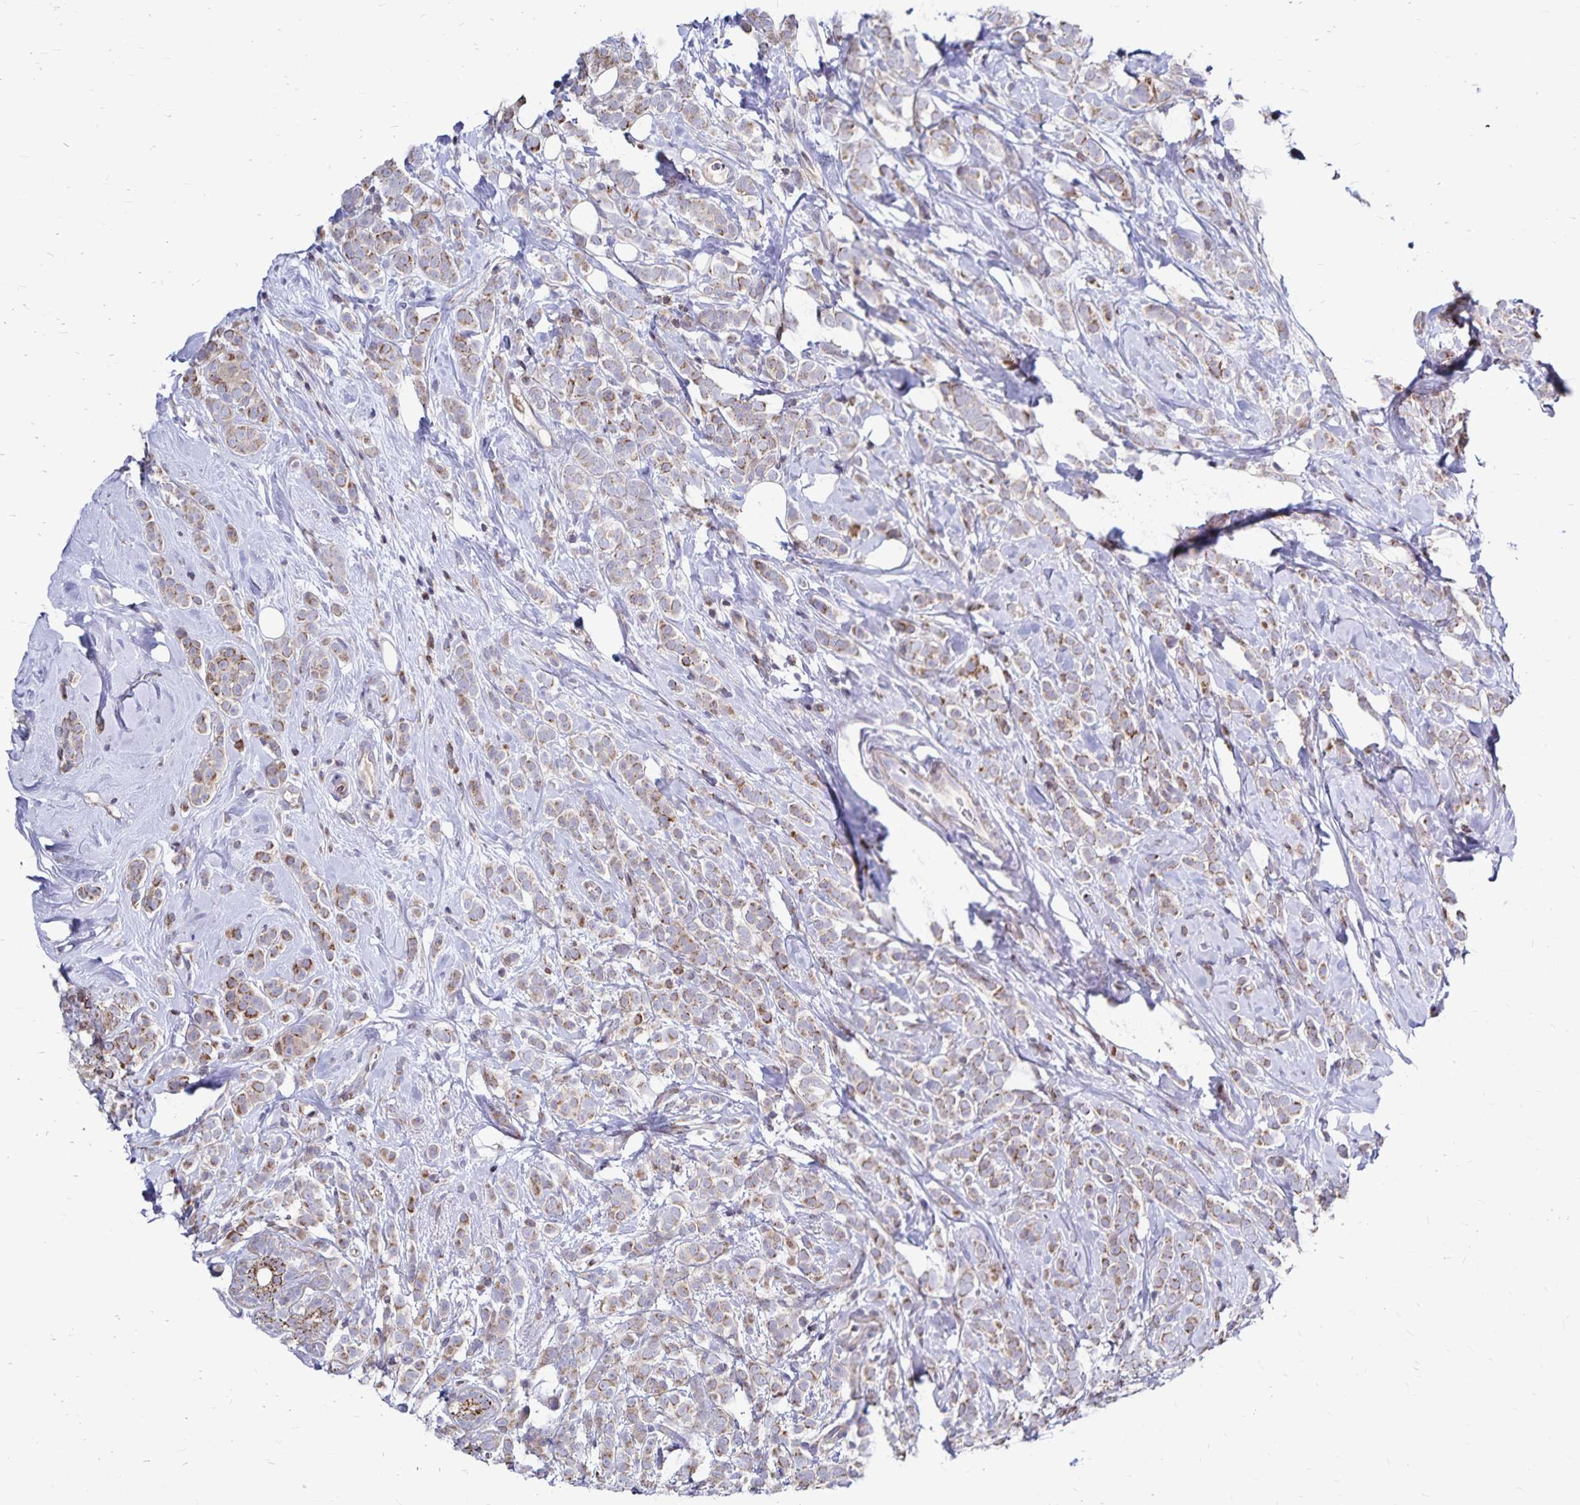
{"staining": {"intensity": "weak", "quantity": ">75%", "location": "cytoplasmic/membranous"}, "tissue": "breast cancer", "cell_type": "Tumor cells", "image_type": "cancer", "snomed": [{"axis": "morphology", "description": "Lobular carcinoma"}, {"axis": "topography", "description": "Breast"}], "caption": "Lobular carcinoma (breast) stained with immunohistochemistry reveals weak cytoplasmic/membranous staining in about >75% of tumor cells.", "gene": "NAGPA", "patient": {"sex": "female", "age": 49}}